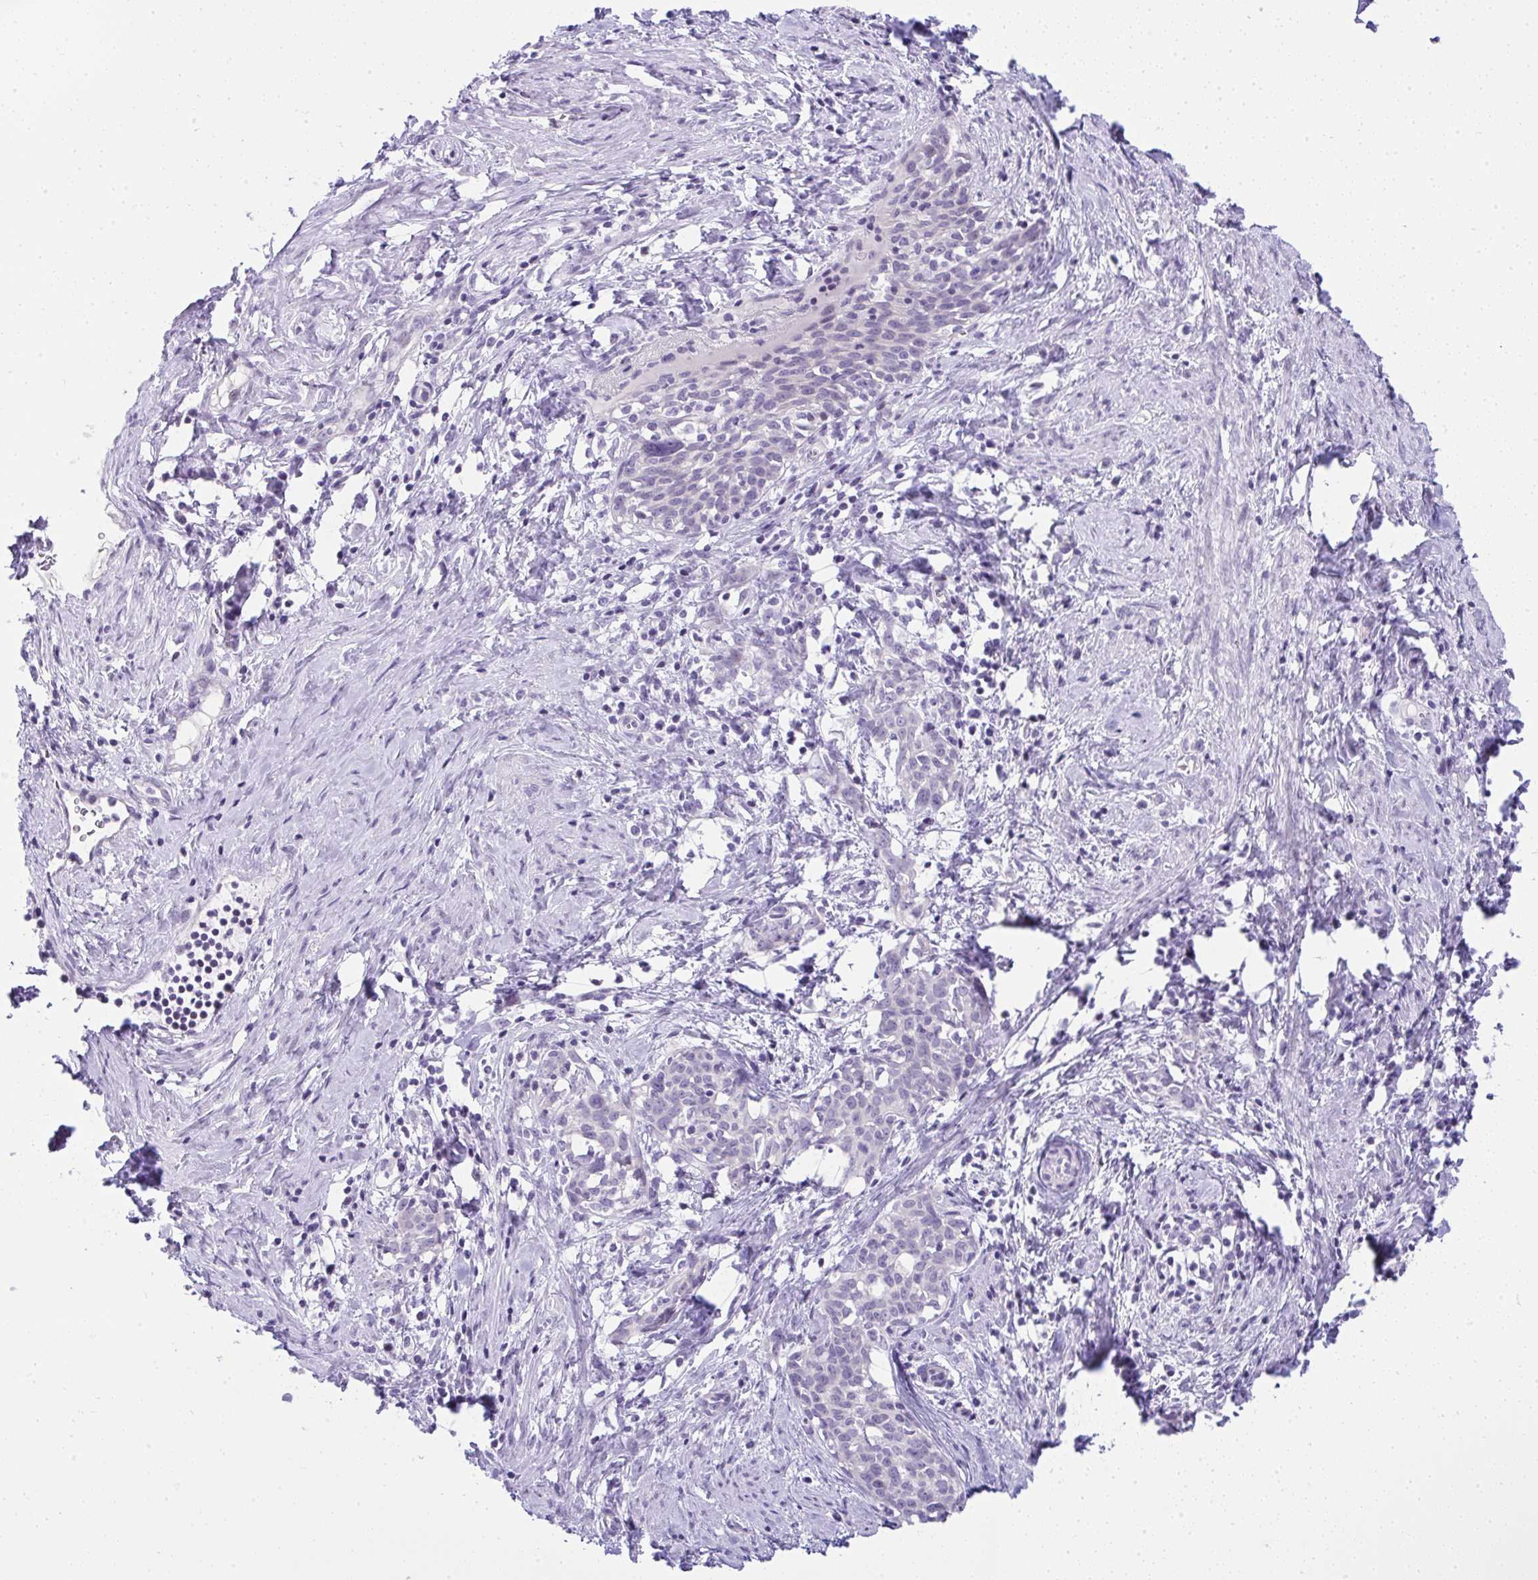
{"staining": {"intensity": "negative", "quantity": "none", "location": "none"}, "tissue": "cervical cancer", "cell_type": "Tumor cells", "image_type": "cancer", "snomed": [{"axis": "morphology", "description": "Squamous cell carcinoma, NOS"}, {"axis": "topography", "description": "Cervix"}], "caption": "Immunohistochemistry image of human cervical cancer stained for a protein (brown), which reveals no staining in tumor cells. Brightfield microscopy of immunohistochemistry stained with DAB (3,3'-diaminobenzidine) (brown) and hematoxylin (blue), captured at high magnification.", "gene": "RNF183", "patient": {"sex": "female", "age": 52}}